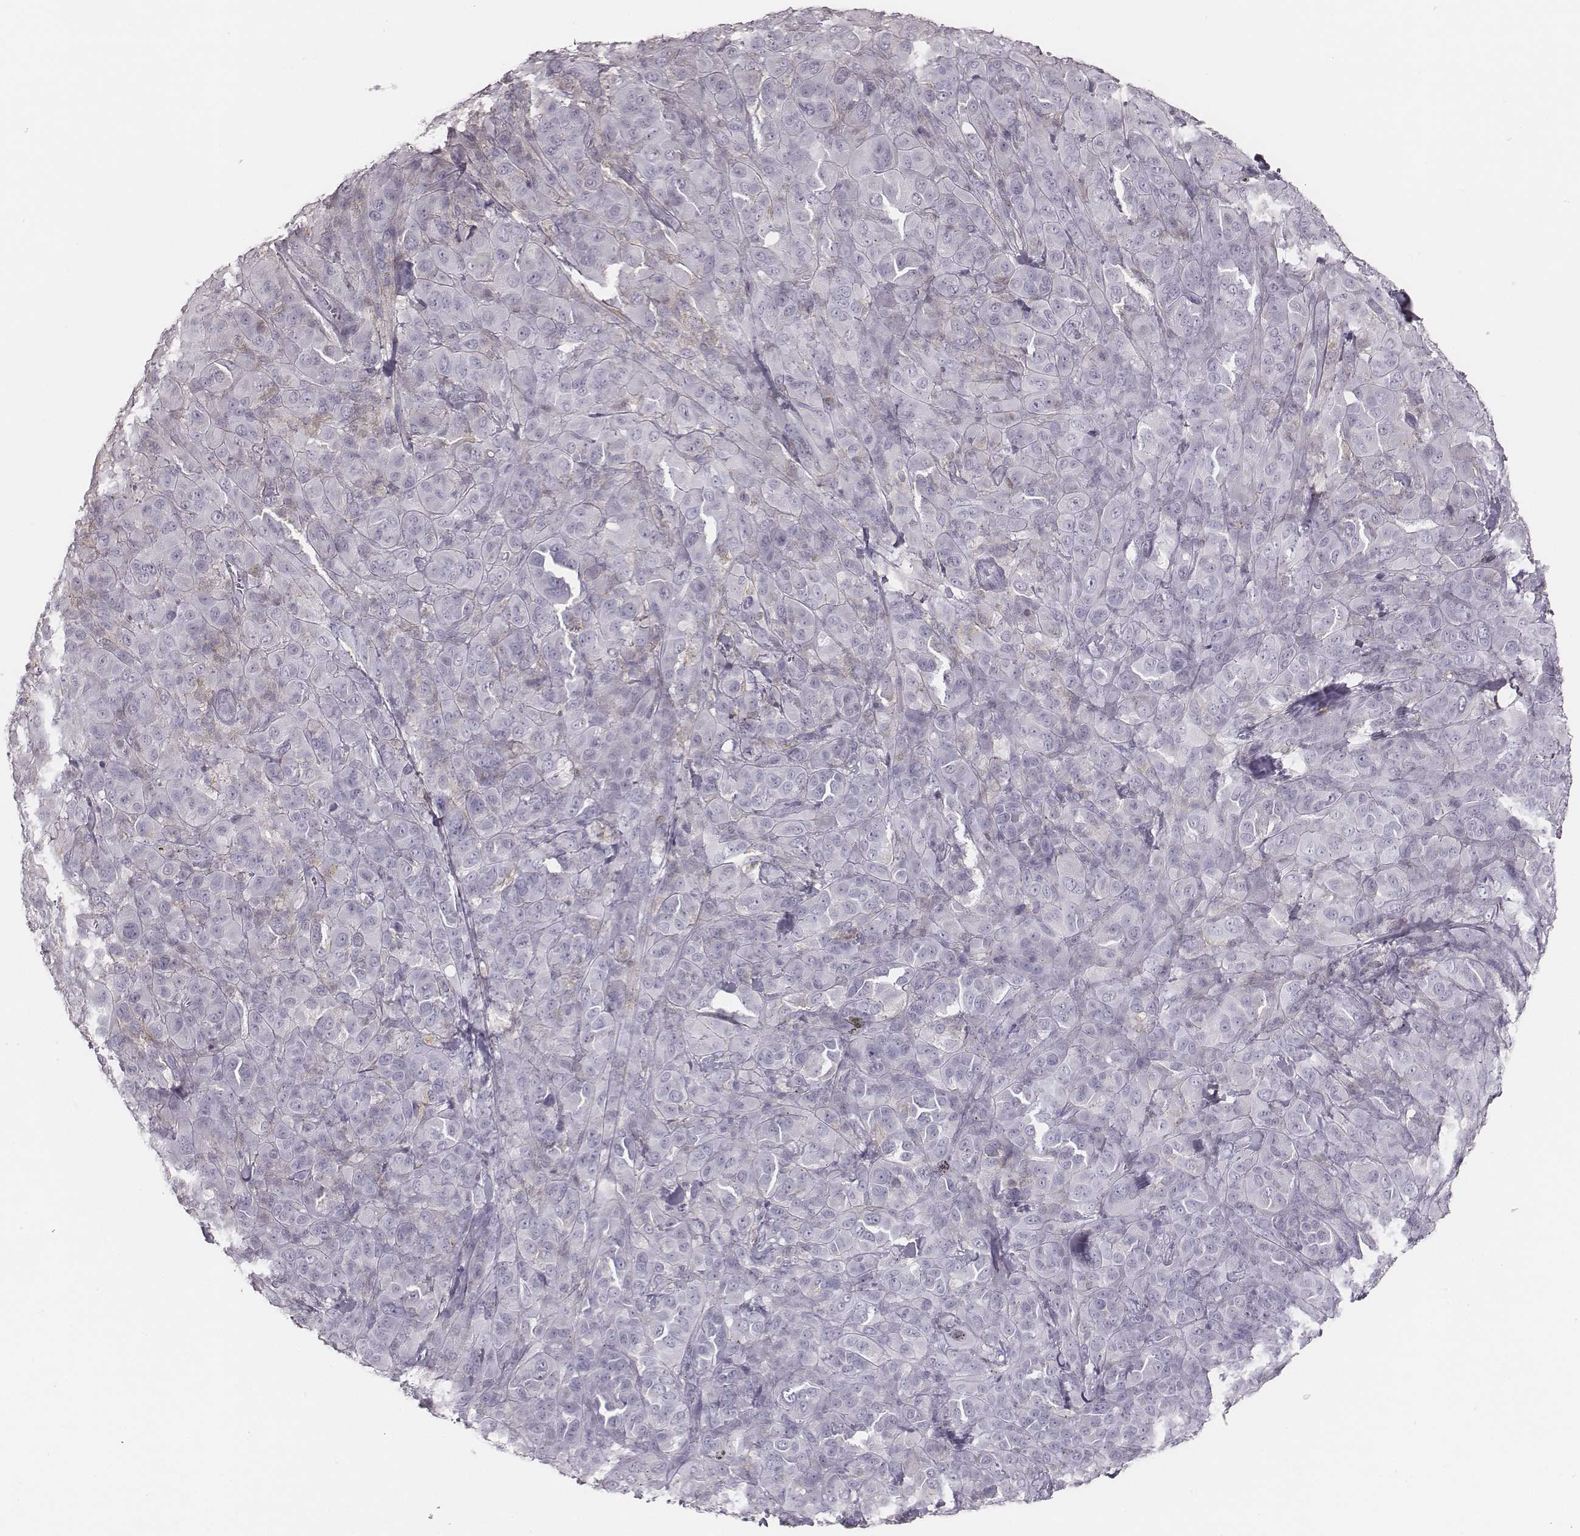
{"staining": {"intensity": "negative", "quantity": "none", "location": "none"}, "tissue": "melanoma", "cell_type": "Tumor cells", "image_type": "cancer", "snomed": [{"axis": "morphology", "description": "Malignant melanoma, NOS"}, {"axis": "topography", "description": "Skin"}], "caption": "High power microscopy histopathology image of an immunohistochemistry (IHC) histopathology image of melanoma, revealing no significant positivity in tumor cells.", "gene": "ZNF365", "patient": {"sex": "female", "age": 87}}